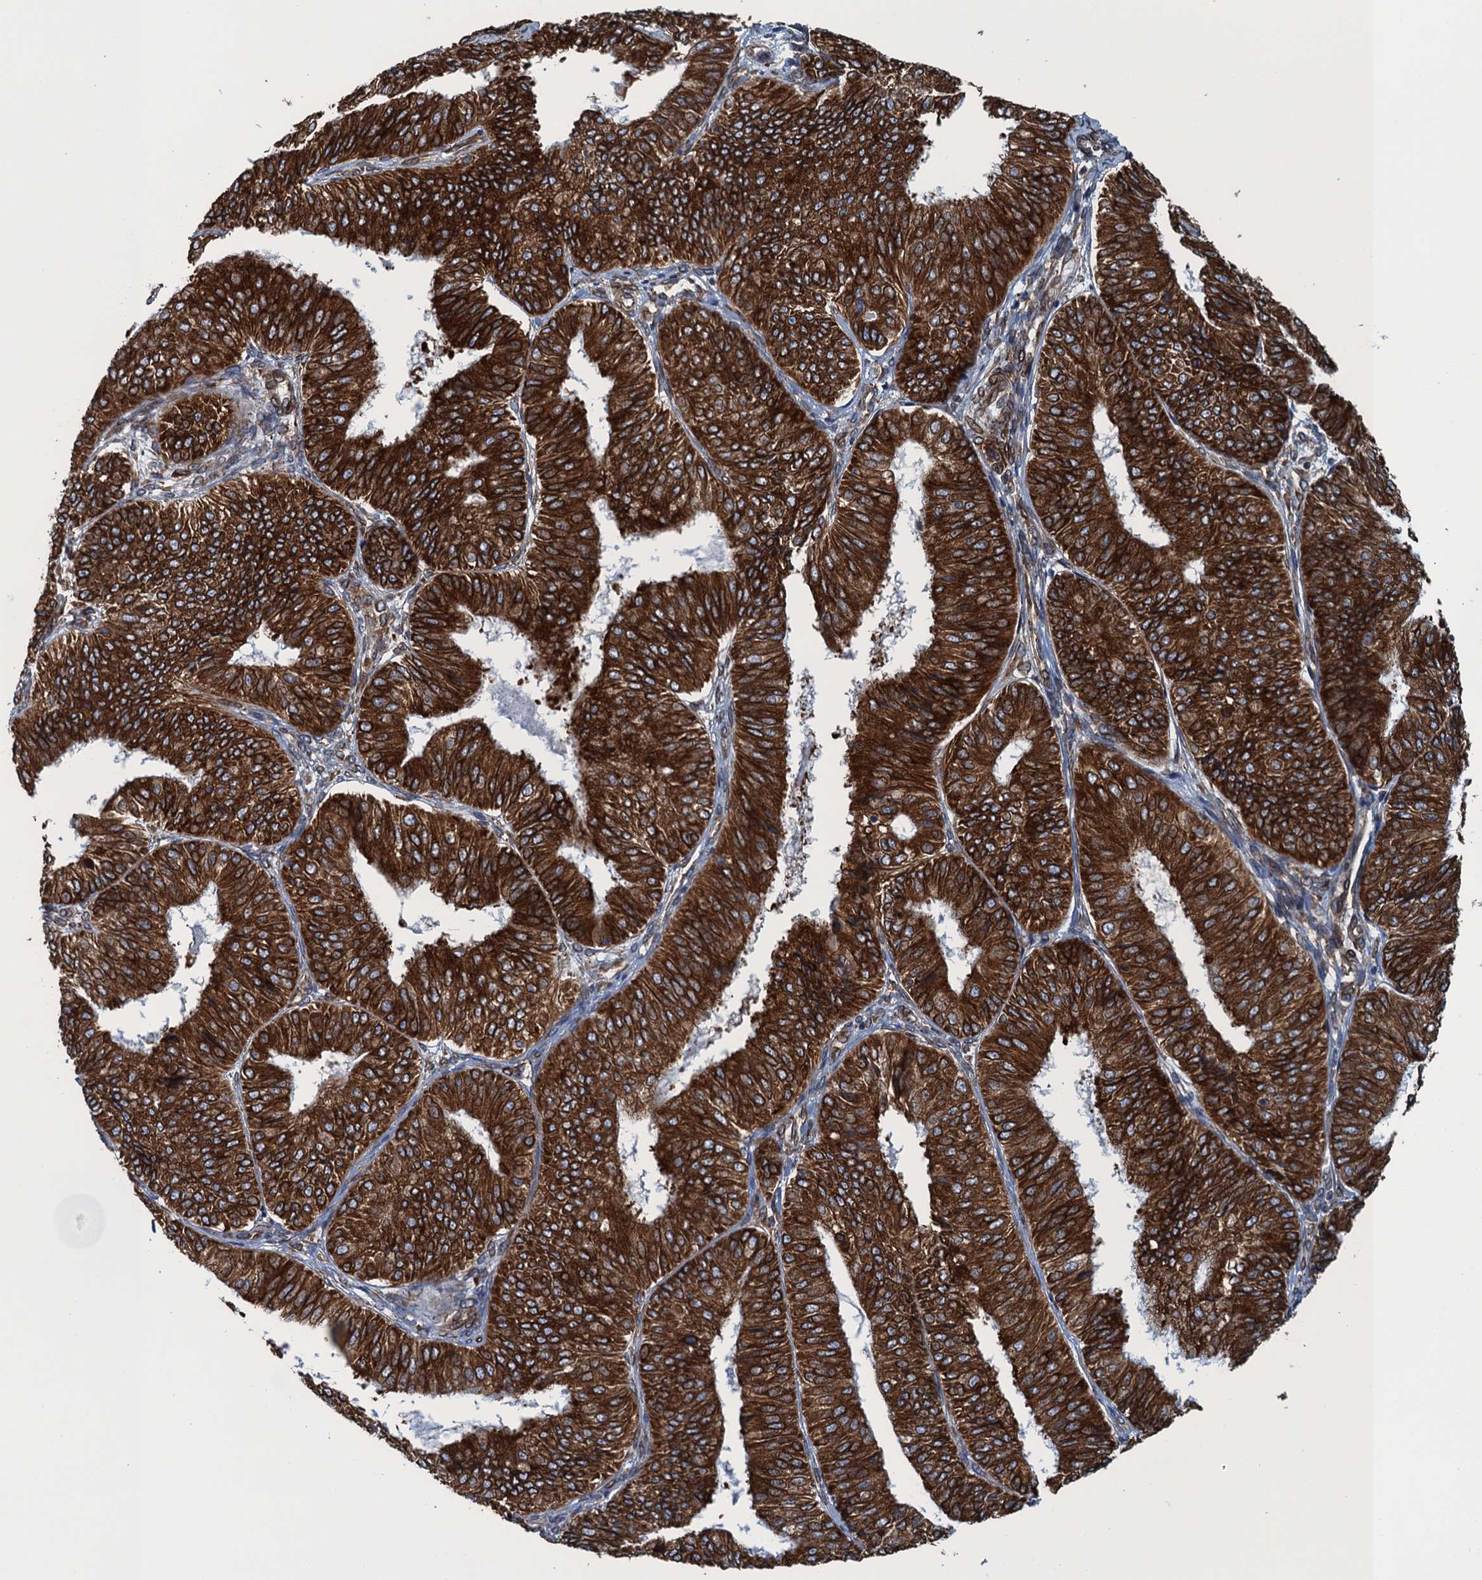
{"staining": {"intensity": "strong", "quantity": ">75%", "location": "cytoplasmic/membranous"}, "tissue": "endometrial cancer", "cell_type": "Tumor cells", "image_type": "cancer", "snomed": [{"axis": "morphology", "description": "Adenocarcinoma, NOS"}, {"axis": "topography", "description": "Endometrium"}], "caption": "Endometrial cancer (adenocarcinoma) stained with immunohistochemistry (IHC) exhibits strong cytoplasmic/membranous staining in about >75% of tumor cells.", "gene": "TMEM205", "patient": {"sex": "female", "age": 58}}